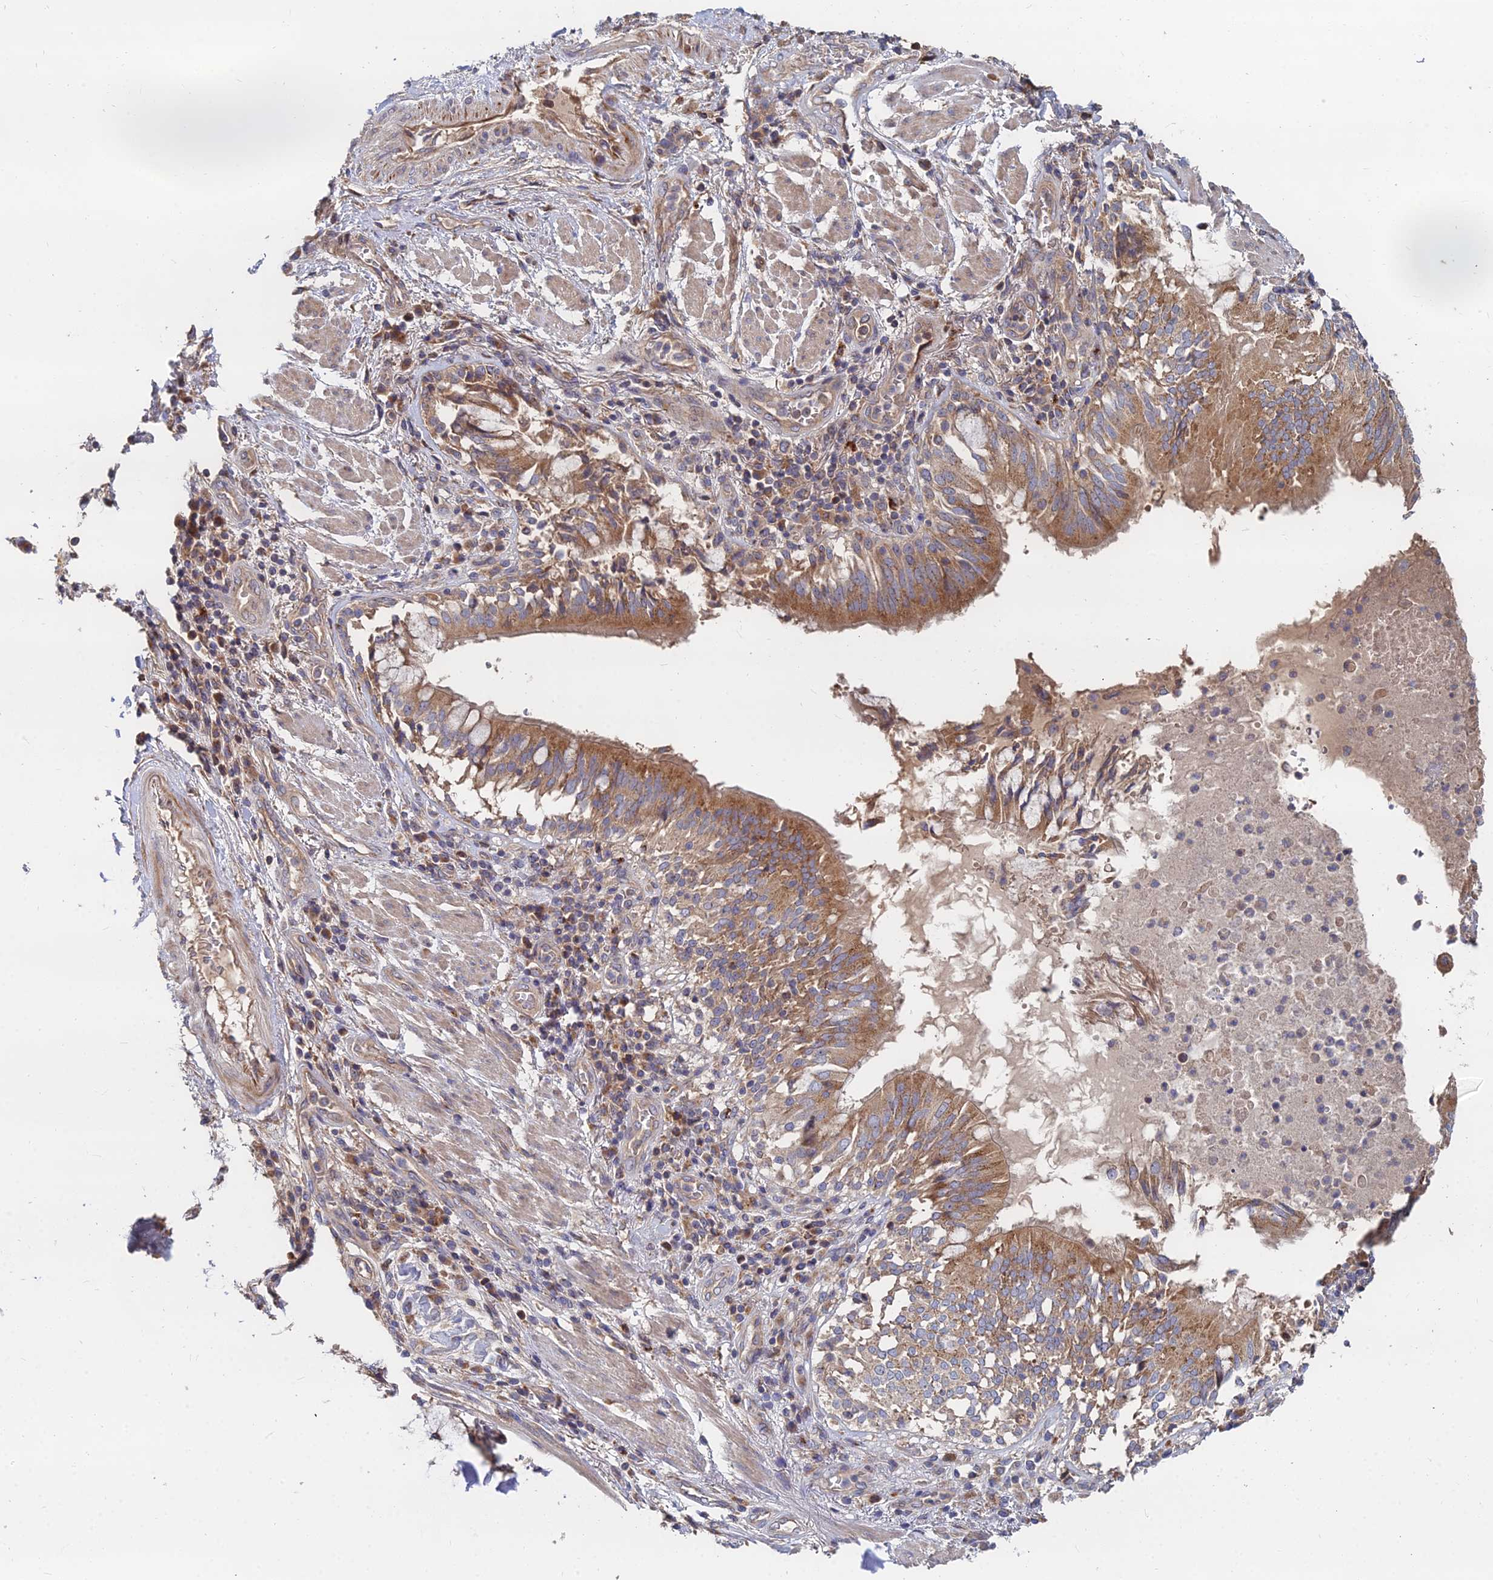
{"staining": {"intensity": "weak", "quantity": ">75%", "location": "cytoplasmic/membranous"}, "tissue": "adipose tissue", "cell_type": "Adipocytes", "image_type": "normal", "snomed": [{"axis": "morphology", "description": "Normal tissue, NOS"}, {"axis": "morphology", "description": "Squamous cell carcinoma, NOS"}, {"axis": "topography", "description": "Bronchus"}, {"axis": "topography", "description": "Lung"}], "caption": "DAB (3,3'-diaminobenzidine) immunohistochemical staining of unremarkable human adipose tissue reveals weak cytoplasmic/membranous protein staining in about >75% of adipocytes. (Brightfield microscopy of DAB IHC at high magnification).", "gene": "CCZ1B", "patient": {"sex": "male", "age": 64}}